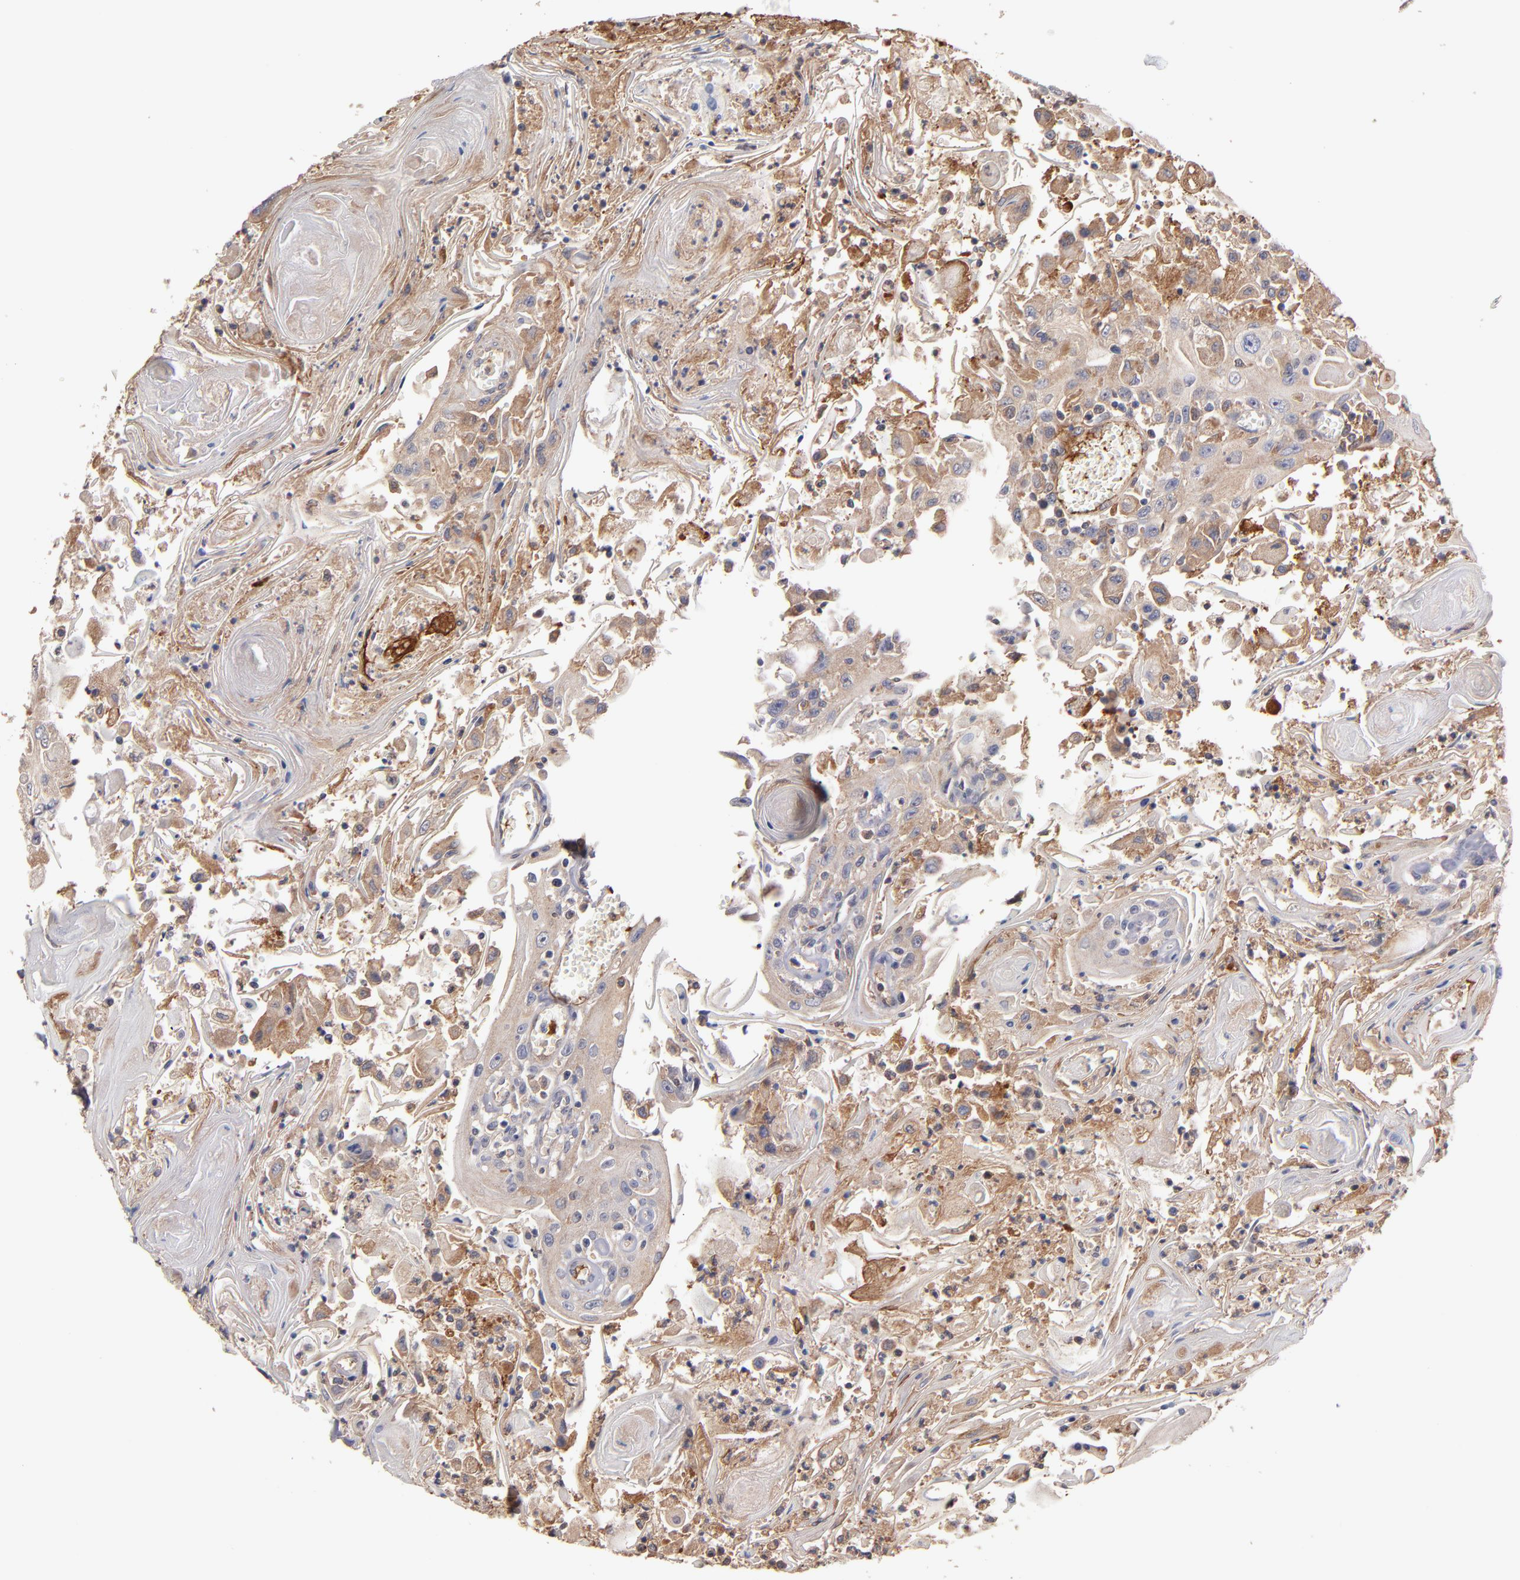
{"staining": {"intensity": "weak", "quantity": ">75%", "location": "cytoplasmic/membranous"}, "tissue": "head and neck cancer", "cell_type": "Tumor cells", "image_type": "cancer", "snomed": [{"axis": "morphology", "description": "Squamous cell carcinoma, NOS"}, {"axis": "topography", "description": "Oral tissue"}, {"axis": "topography", "description": "Head-Neck"}], "caption": "Immunohistochemical staining of human head and neck cancer (squamous cell carcinoma) exhibits low levels of weak cytoplasmic/membranous staining in about >75% of tumor cells.", "gene": "DACT1", "patient": {"sex": "female", "age": 76}}